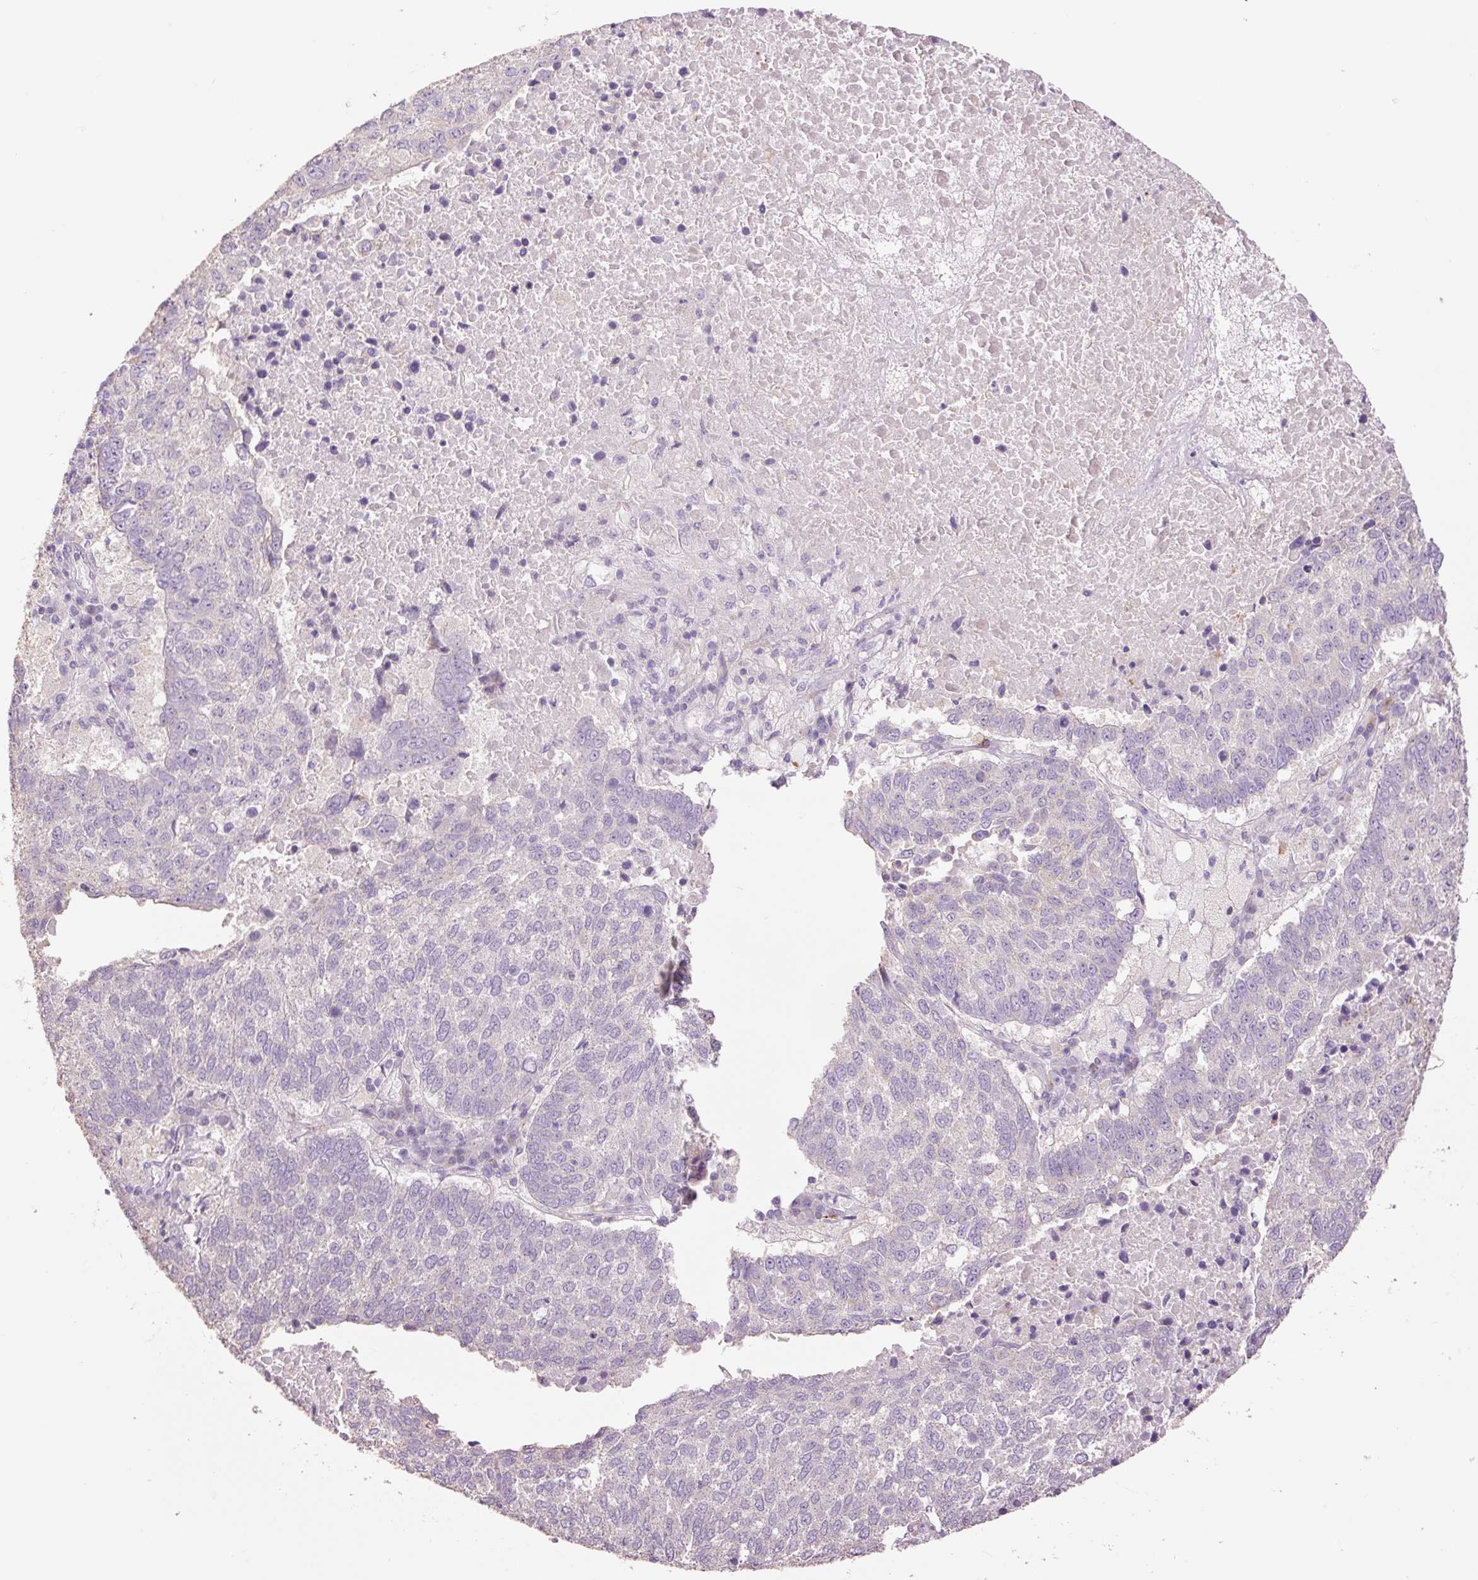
{"staining": {"intensity": "negative", "quantity": "none", "location": "none"}, "tissue": "lung cancer", "cell_type": "Tumor cells", "image_type": "cancer", "snomed": [{"axis": "morphology", "description": "Squamous cell carcinoma, NOS"}, {"axis": "topography", "description": "Lung"}], "caption": "The immunohistochemistry (IHC) photomicrograph has no significant positivity in tumor cells of squamous cell carcinoma (lung) tissue. Nuclei are stained in blue.", "gene": "HAX1", "patient": {"sex": "male", "age": 73}}